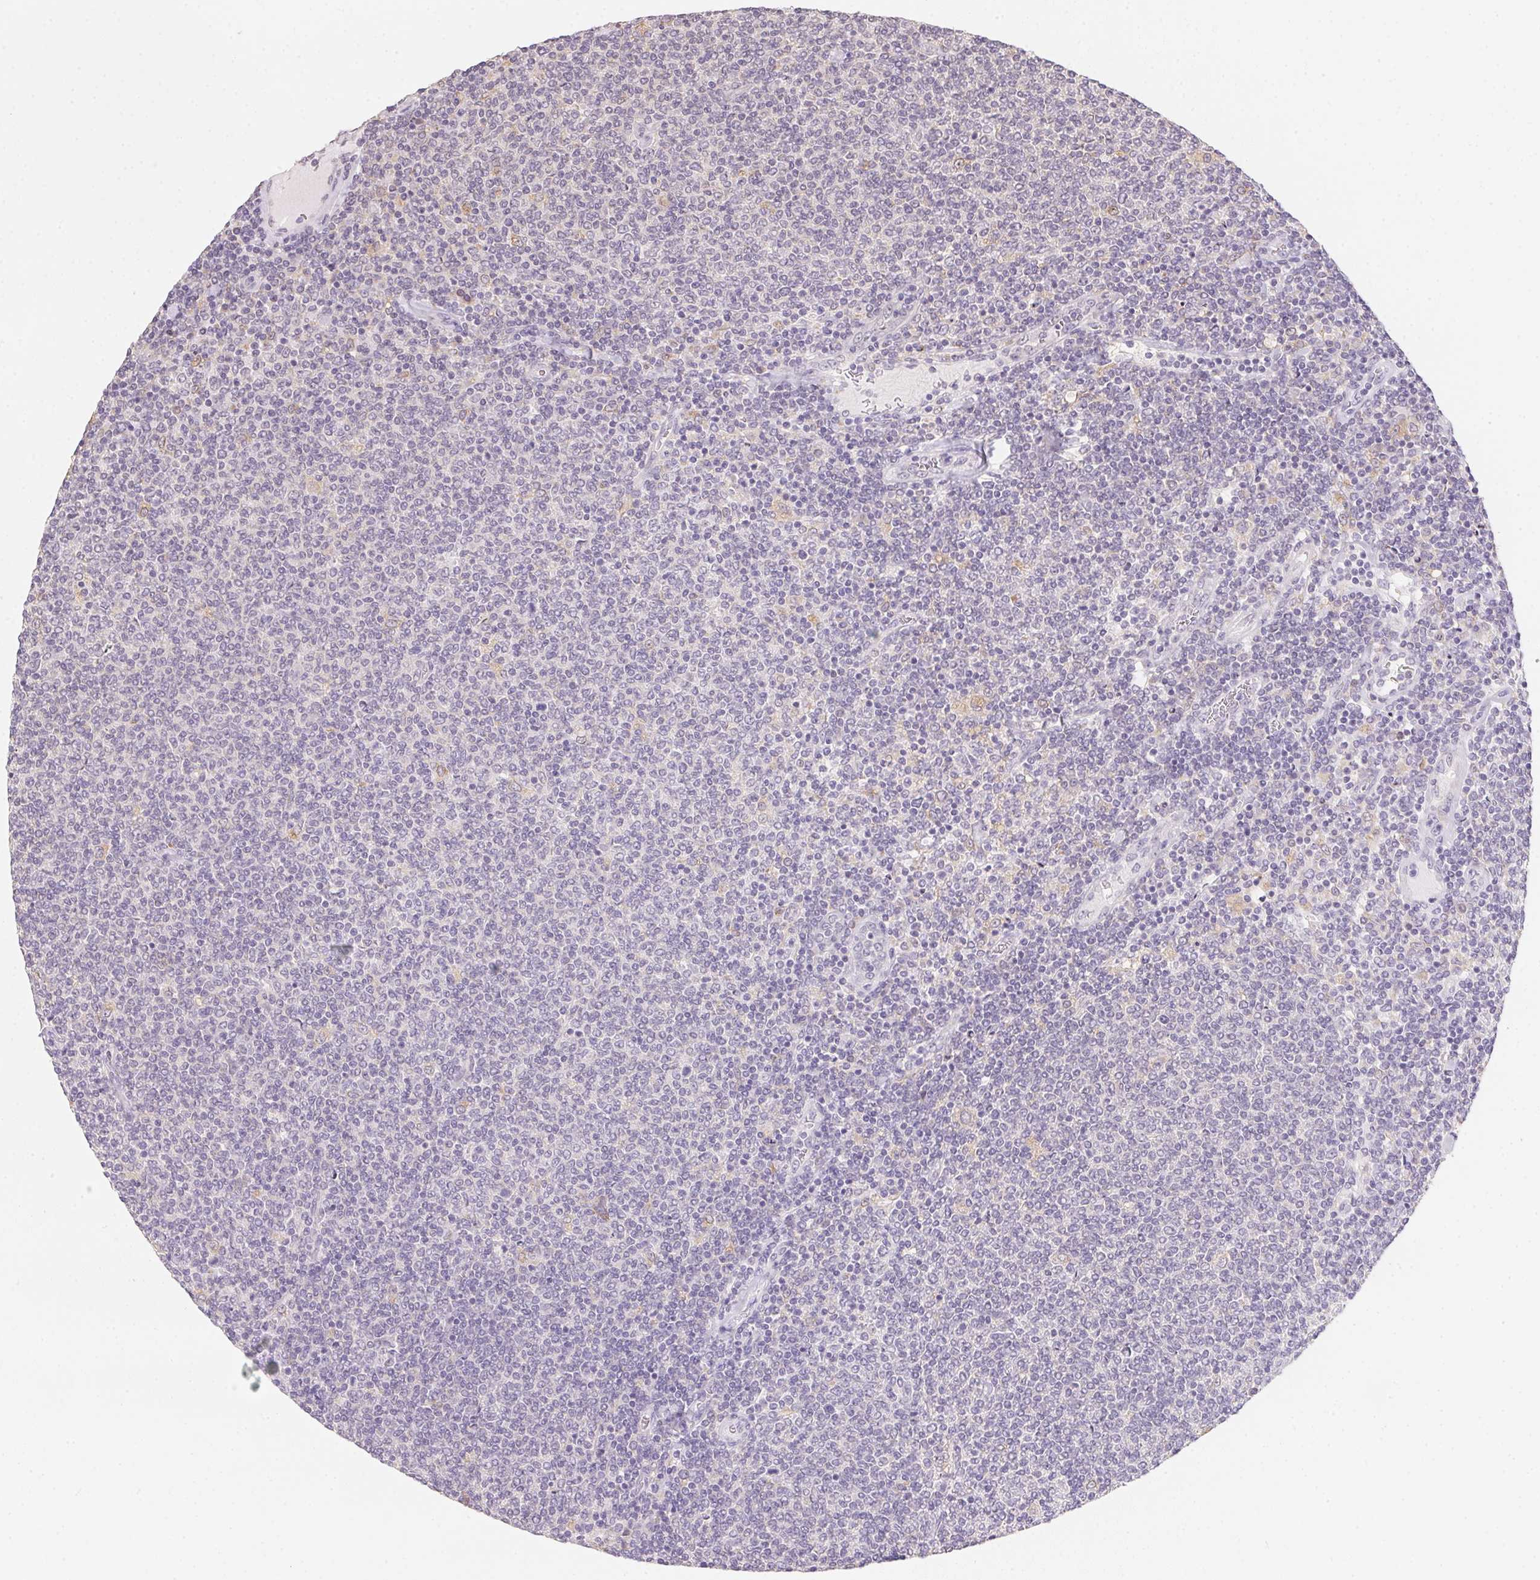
{"staining": {"intensity": "negative", "quantity": "none", "location": "none"}, "tissue": "lymphoma", "cell_type": "Tumor cells", "image_type": "cancer", "snomed": [{"axis": "morphology", "description": "Malignant lymphoma, non-Hodgkin's type, Low grade"}, {"axis": "topography", "description": "Lymph node"}], "caption": "Tumor cells are negative for brown protein staining in malignant lymphoma, non-Hodgkin's type (low-grade).", "gene": "SLC6A18", "patient": {"sex": "male", "age": 52}}